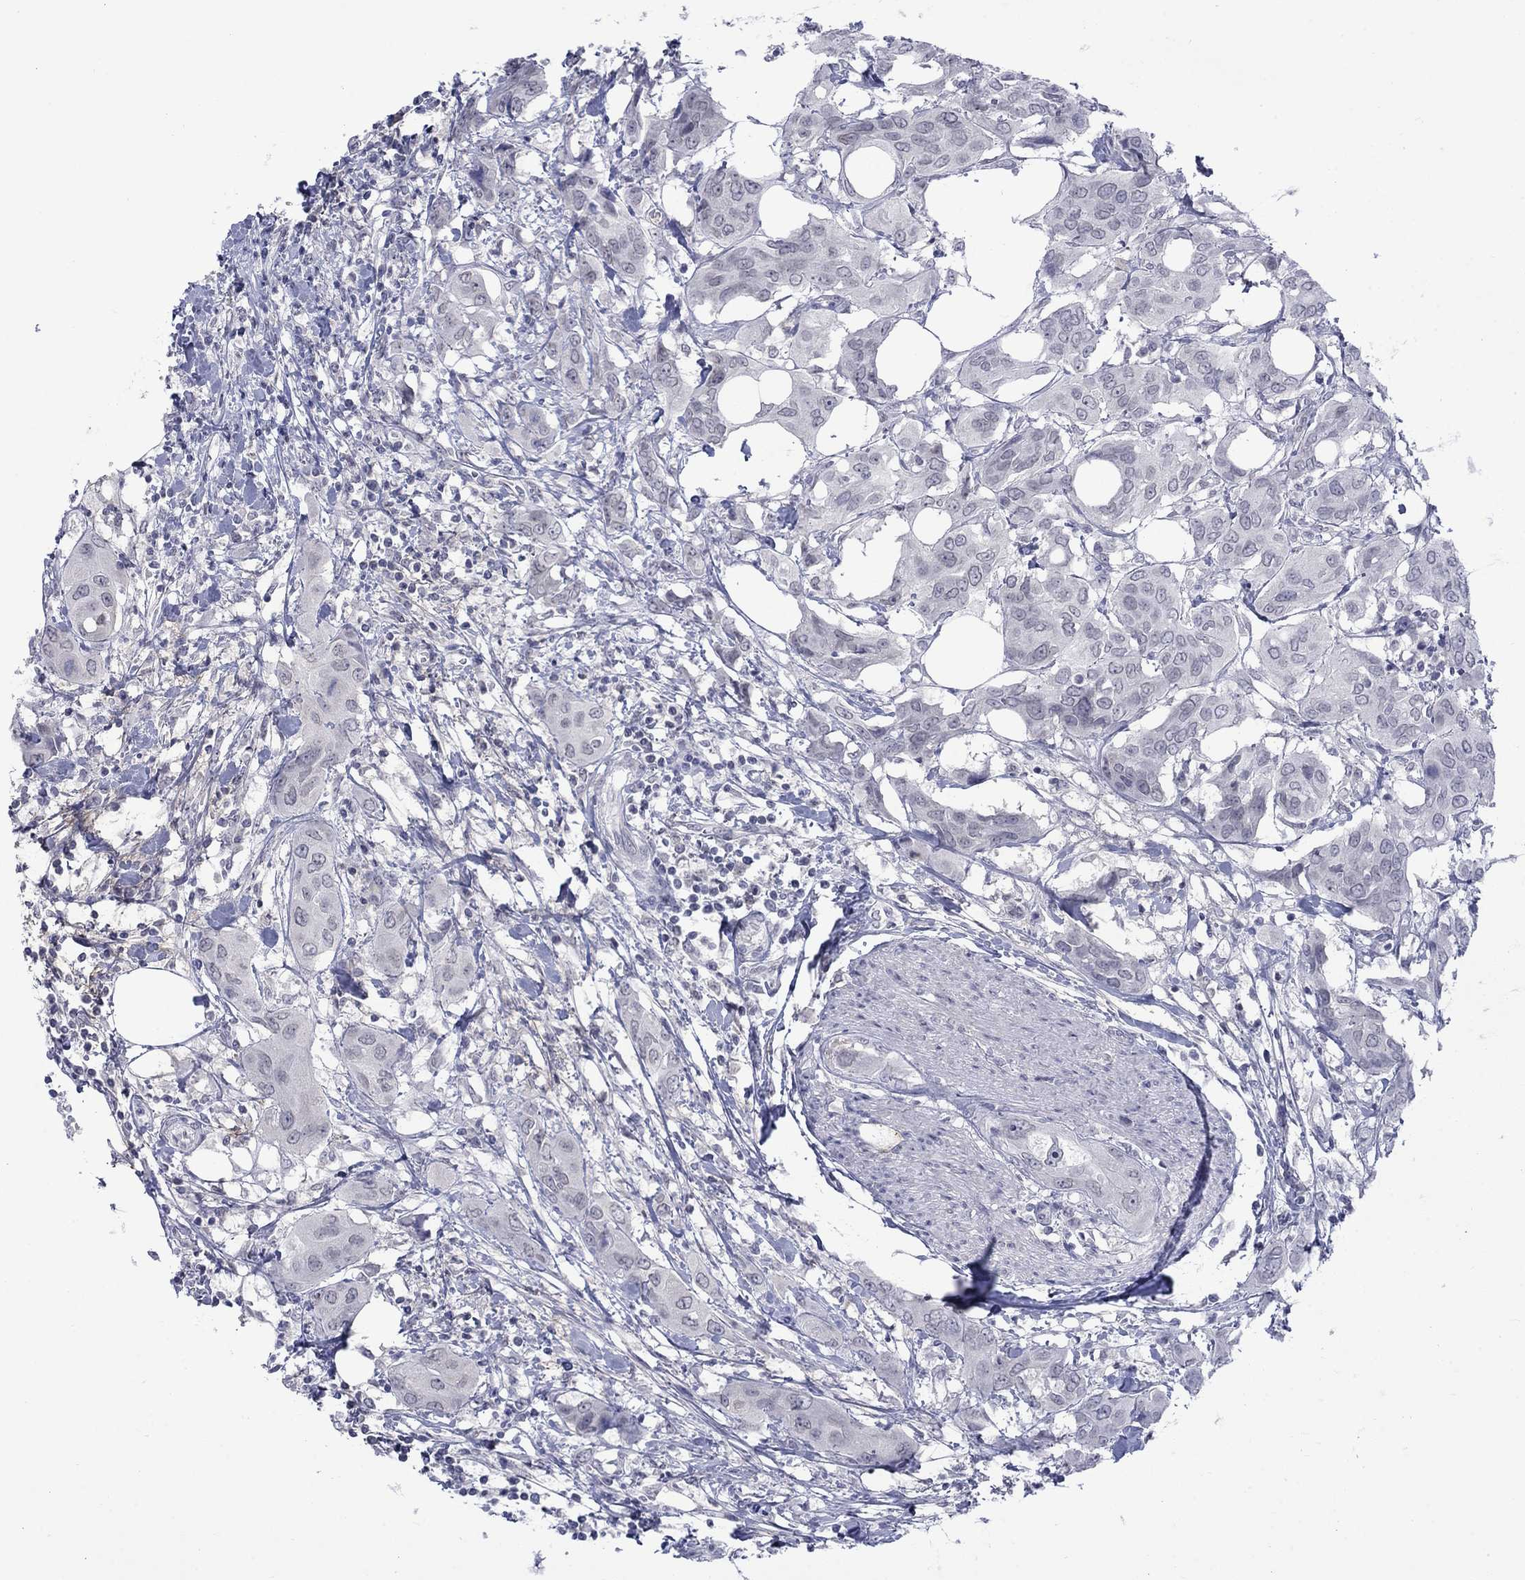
{"staining": {"intensity": "negative", "quantity": "none", "location": "none"}, "tissue": "urothelial cancer", "cell_type": "Tumor cells", "image_type": "cancer", "snomed": [{"axis": "morphology", "description": "Urothelial carcinoma, NOS"}, {"axis": "morphology", "description": "Urothelial carcinoma, High grade"}, {"axis": "topography", "description": "Urinary bladder"}], "caption": "High power microscopy photomicrograph of an IHC histopathology image of transitional cell carcinoma, revealing no significant expression in tumor cells.", "gene": "NSMF", "patient": {"sex": "male", "age": 63}}